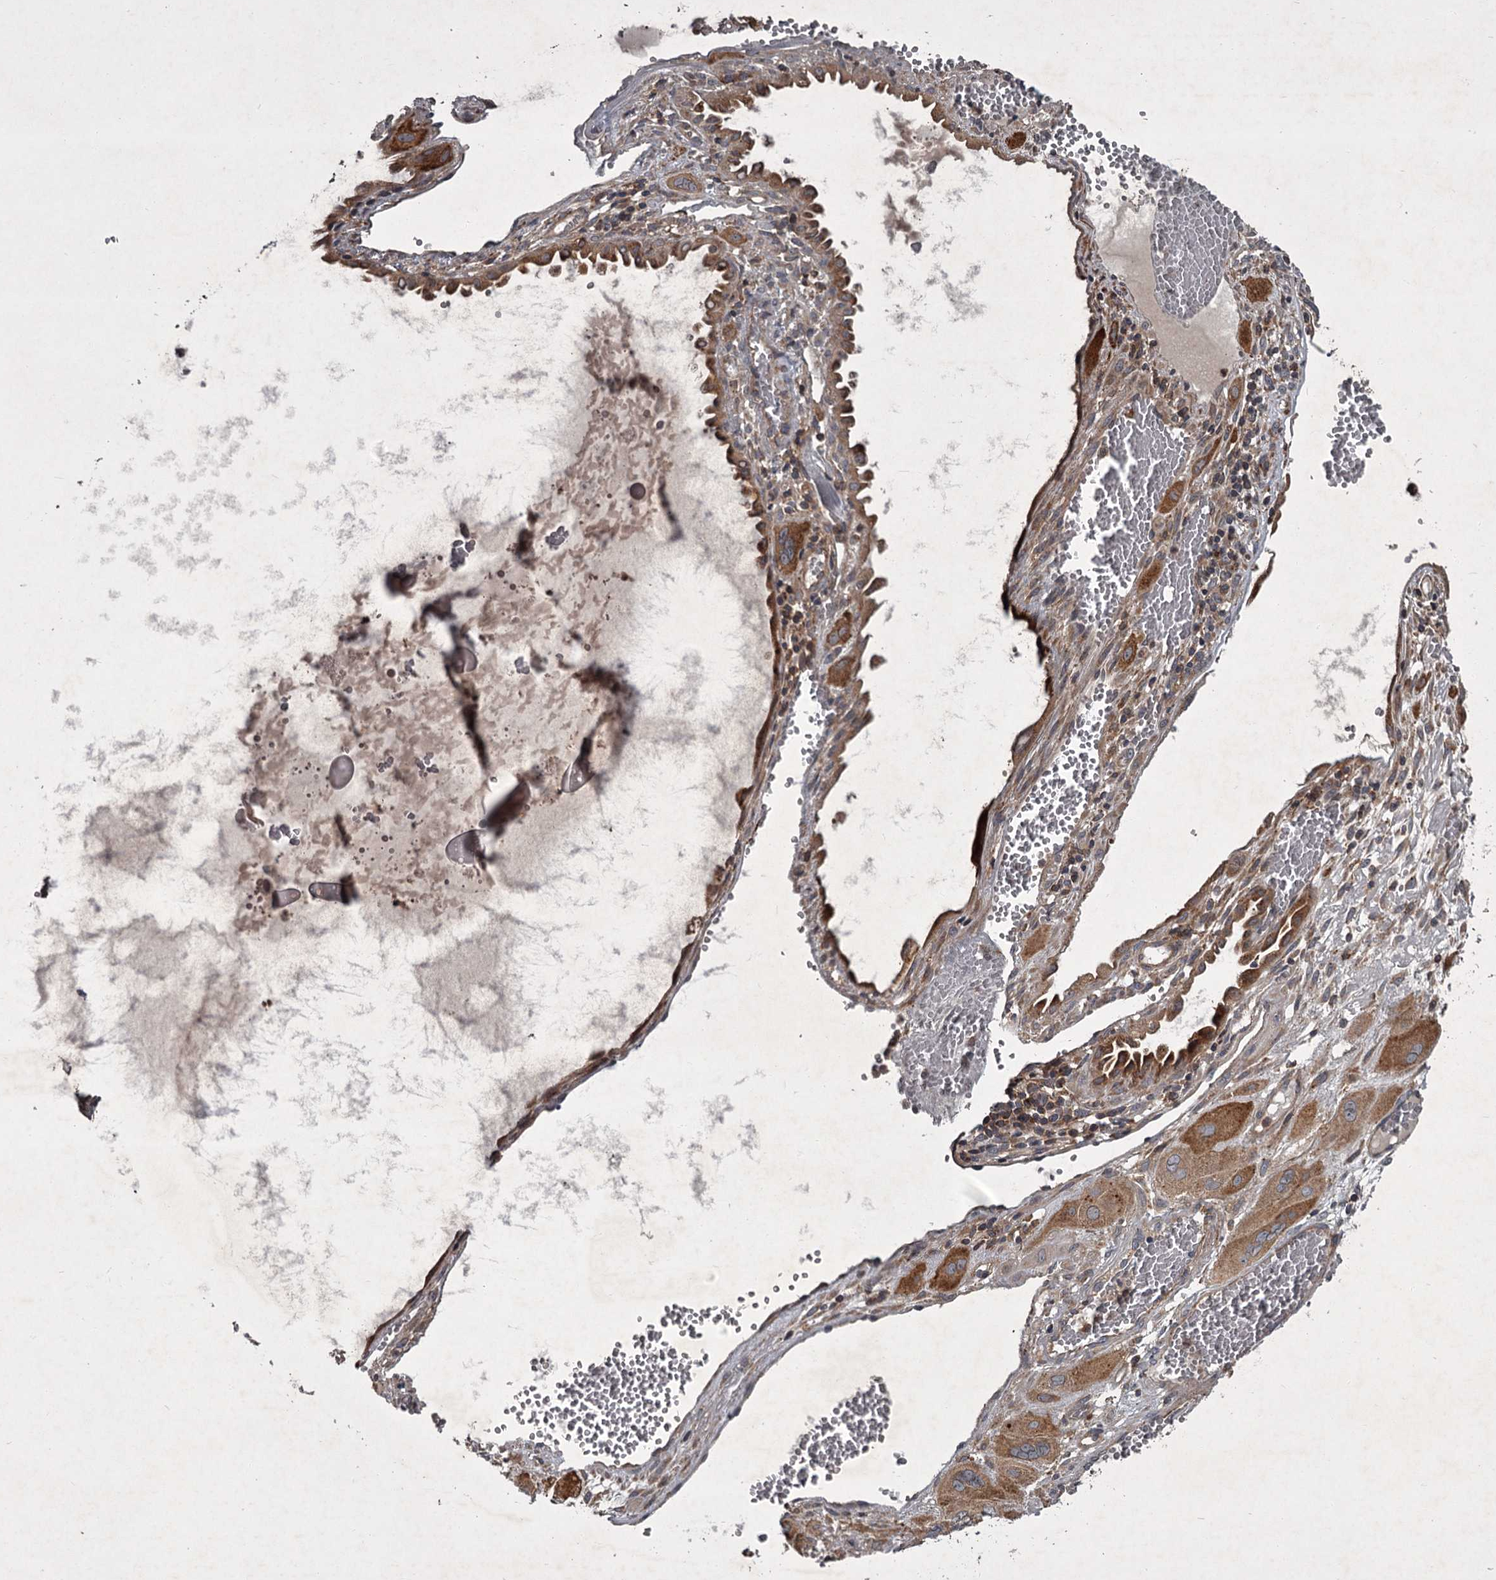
{"staining": {"intensity": "moderate", "quantity": ">75%", "location": "cytoplasmic/membranous"}, "tissue": "cervical cancer", "cell_type": "Tumor cells", "image_type": "cancer", "snomed": [{"axis": "morphology", "description": "Squamous cell carcinoma, NOS"}, {"axis": "topography", "description": "Cervix"}], "caption": "A histopathology image of human cervical squamous cell carcinoma stained for a protein shows moderate cytoplasmic/membranous brown staining in tumor cells.", "gene": "UNC93B1", "patient": {"sex": "female", "age": 34}}